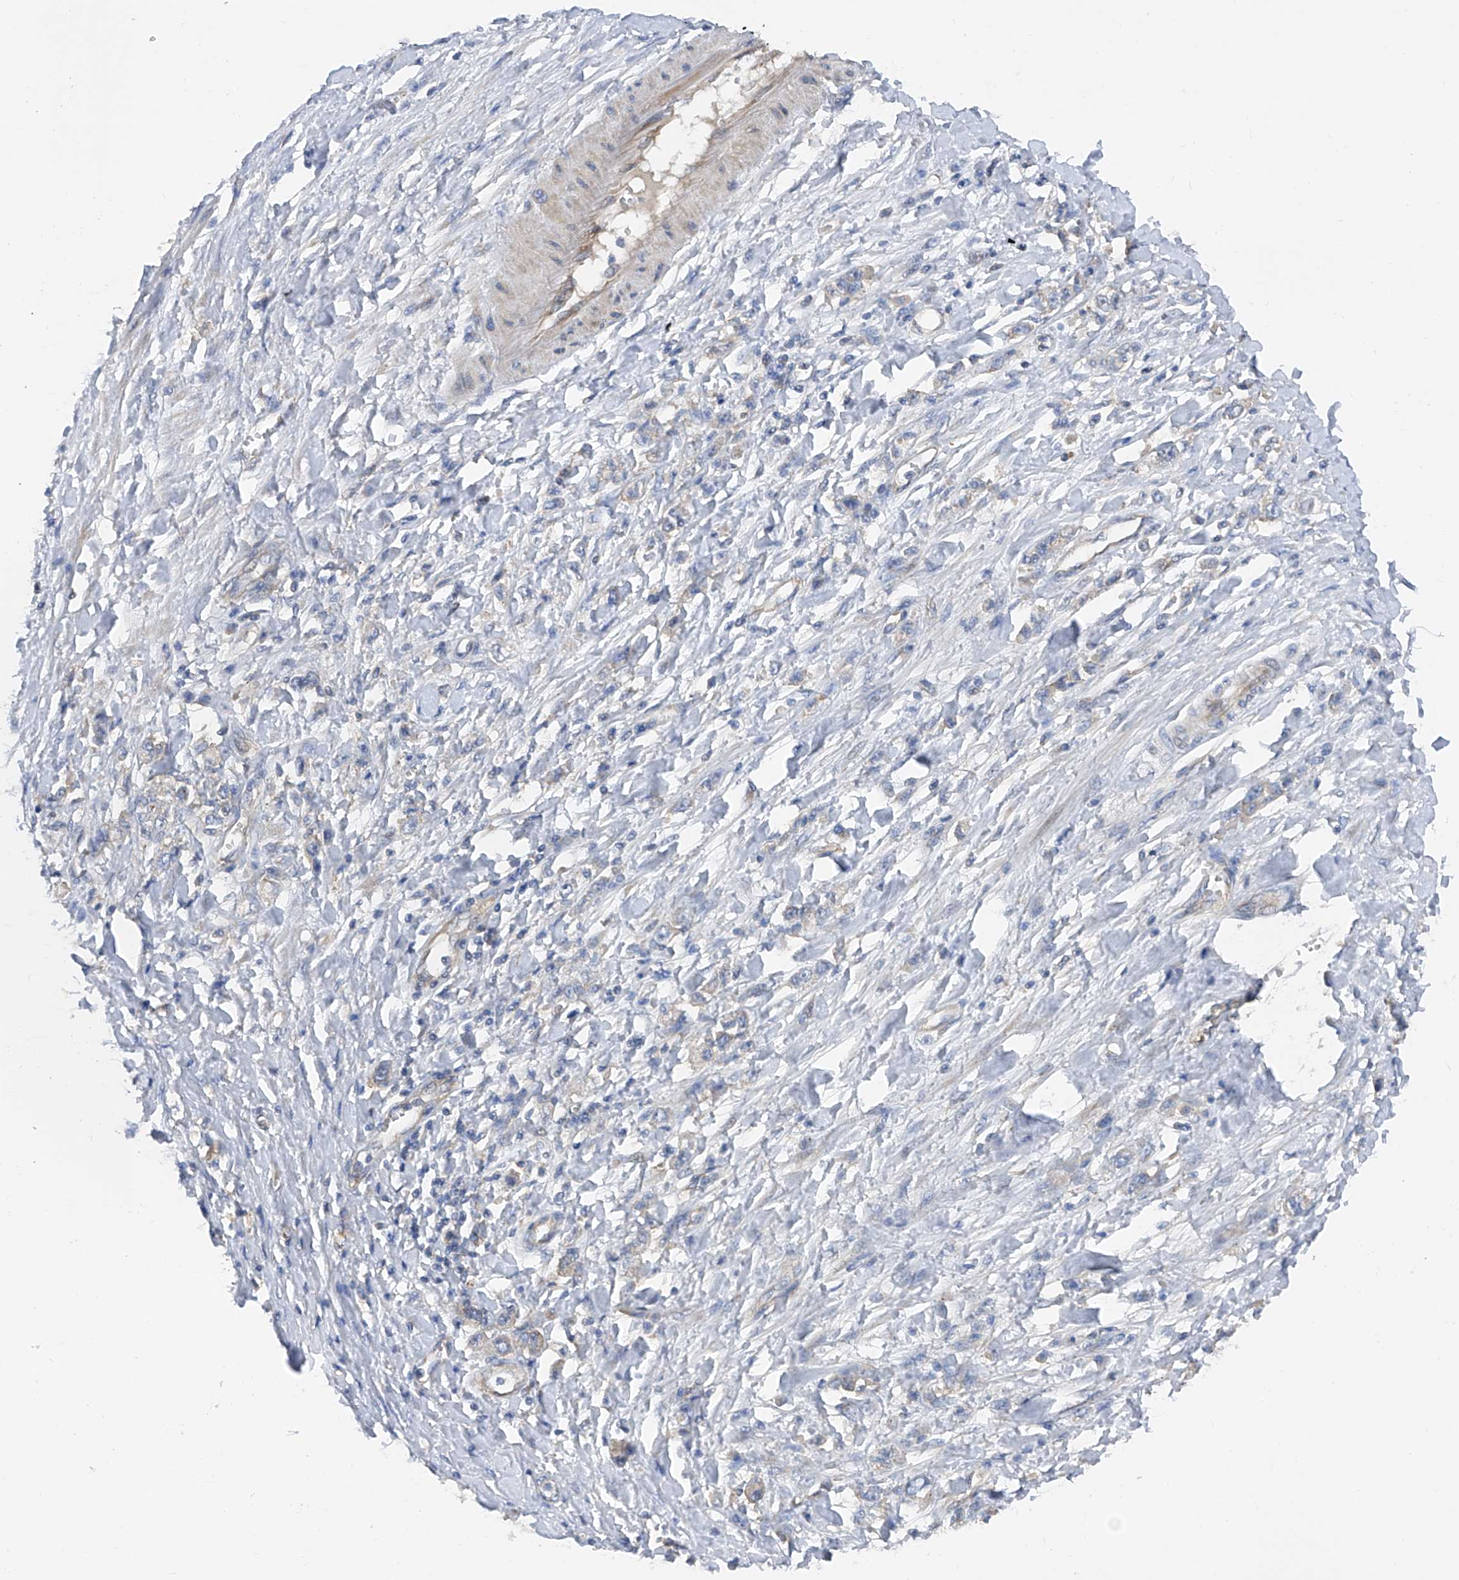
{"staining": {"intensity": "weak", "quantity": "<25%", "location": "cytoplasmic/membranous"}, "tissue": "stomach cancer", "cell_type": "Tumor cells", "image_type": "cancer", "snomed": [{"axis": "morphology", "description": "Adenocarcinoma, NOS"}, {"axis": "topography", "description": "Stomach"}], "caption": "There is no significant positivity in tumor cells of stomach cancer (adenocarcinoma). (DAB immunohistochemistry visualized using brightfield microscopy, high magnification).", "gene": "PTK2", "patient": {"sex": "female", "age": 76}}